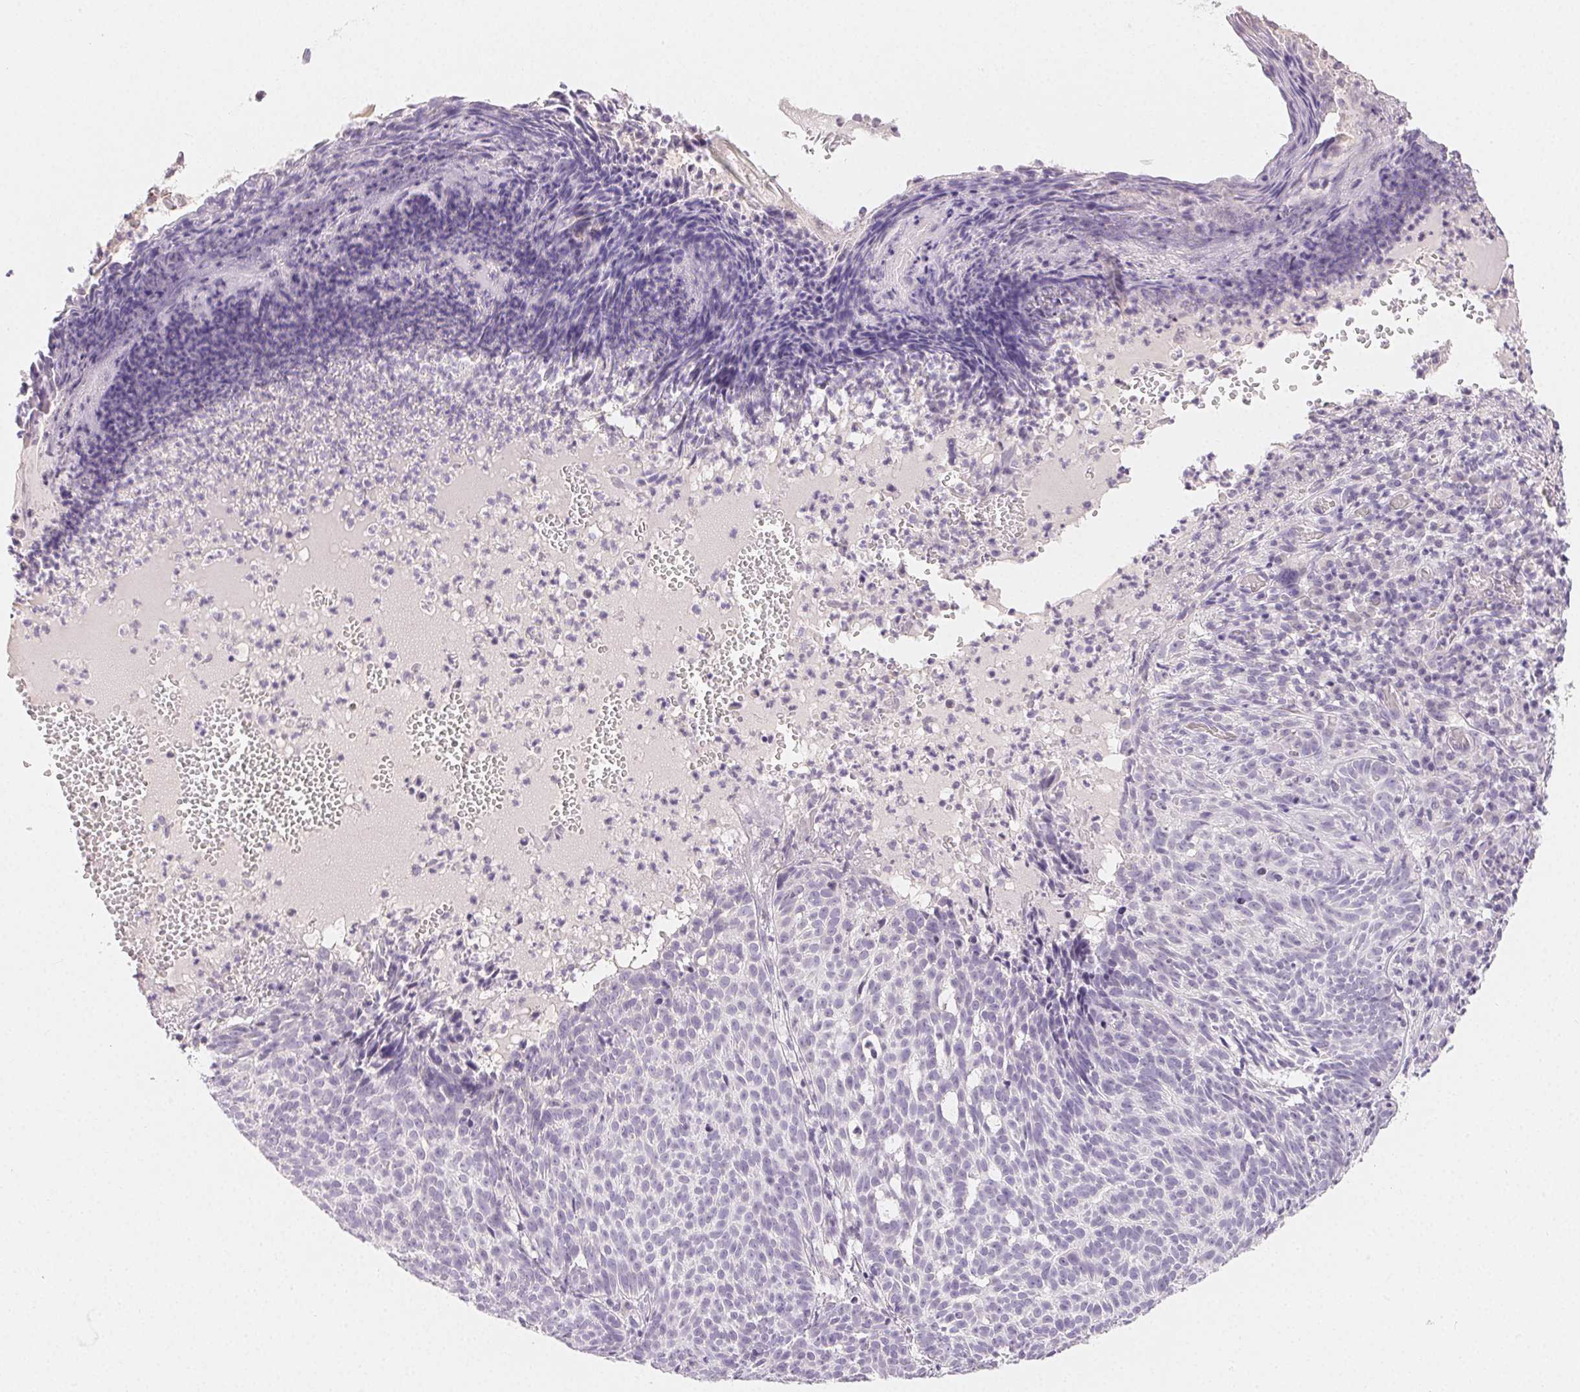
{"staining": {"intensity": "negative", "quantity": "none", "location": "none"}, "tissue": "skin cancer", "cell_type": "Tumor cells", "image_type": "cancer", "snomed": [{"axis": "morphology", "description": "Basal cell carcinoma"}, {"axis": "topography", "description": "Skin"}], "caption": "Image shows no protein expression in tumor cells of skin basal cell carcinoma tissue.", "gene": "MIOX", "patient": {"sex": "male", "age": 90}}